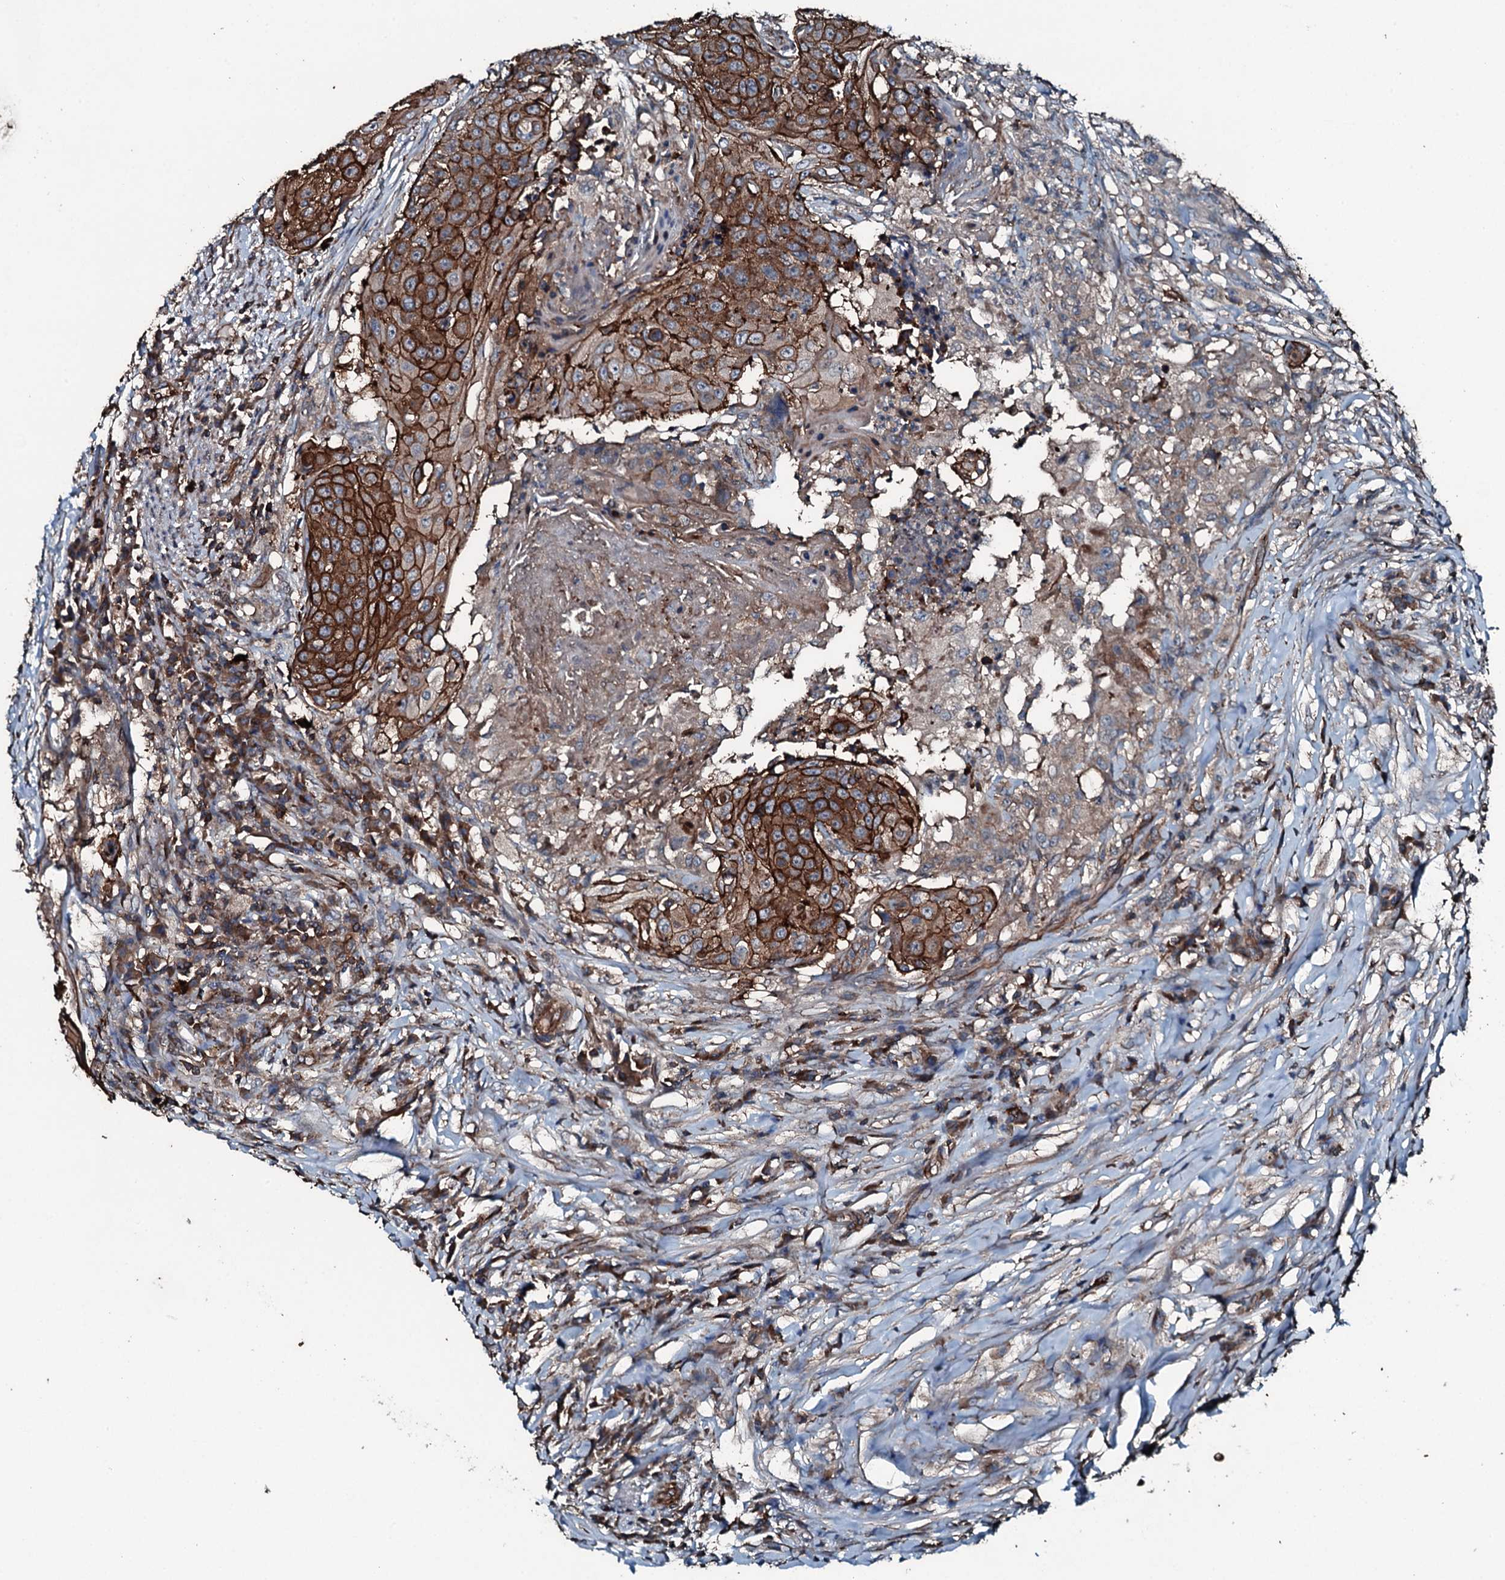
{"staining": {"intensity": "strong", "quantity": ">75%", "location": "cytoplasmic/membranous"}, "tissue": "urothelial cancer", "cell_type": "Tumor cells", "image_type": "cancer", "snomed": [{"axis": "morphology", "description": "Urothelial carcinoma, High grade"}, {"axis": "topography", "description": "Urinary bladder"}], "caption": "Urothelial carcinoma (high-grade) stained with a brown dye shows strong cytoplasmic/membranous positive staining in approximately >75% of tumor cells.", "gene": "SLC25A38", "patient": {"sex": "female", "age": 63}}